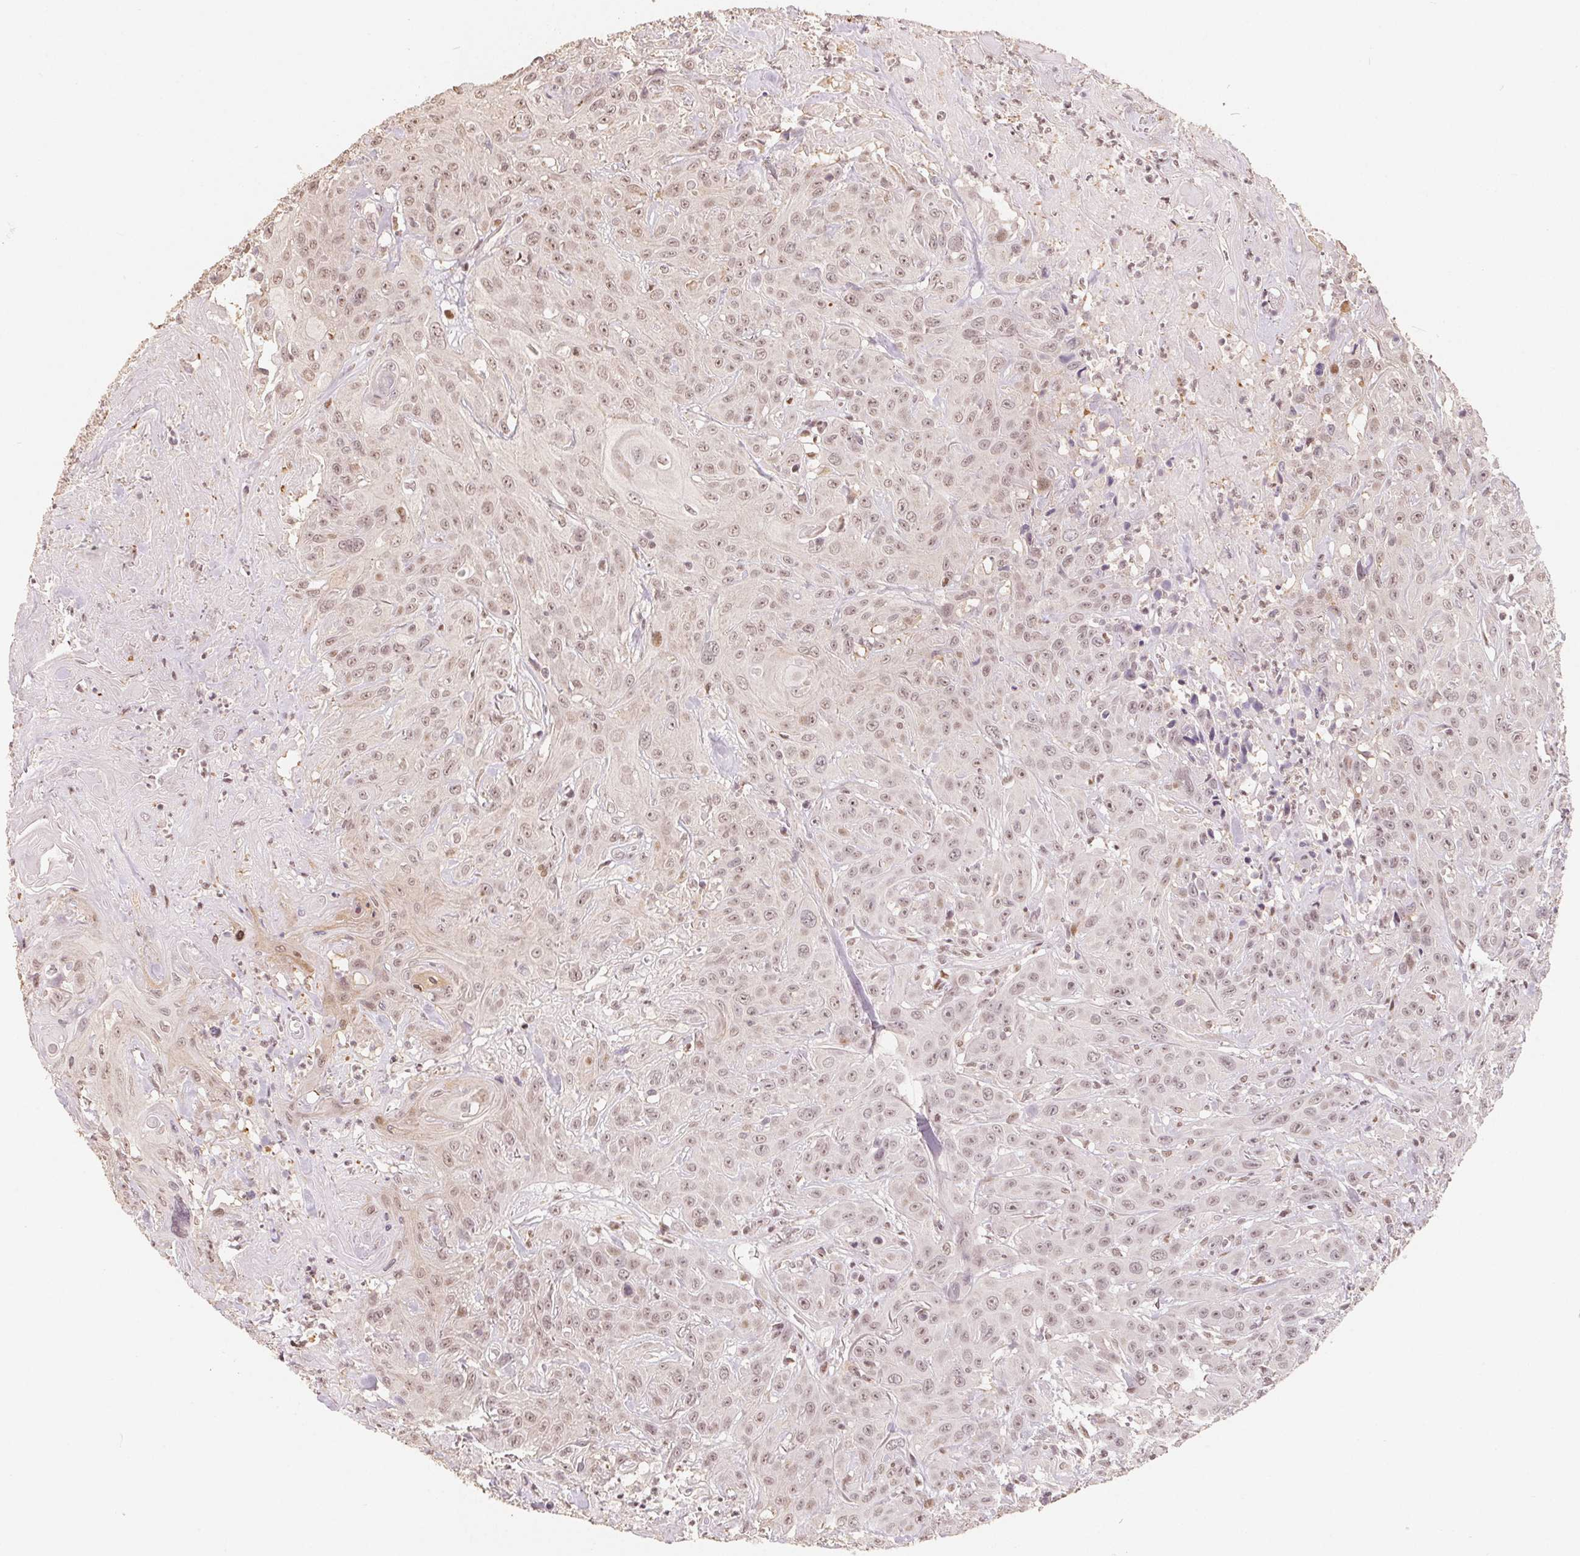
{"staining": {"intensity": "weak", "quantity": ">75%", "location": "nuclear"}, "tissue": "head and neck cancer", "cell_type": "Tumor cells", "image_type": "cancer", "snomed": [{"axis": "morphology", "description": "Squamous cell carcinoma, NOS"}, {"axis": "topography", "description": "Skin"}, {"axis": "topography", "description": "Head-Neck"}], "caption": "Head and neck cancer was stained to show a protein in brown. There is low levels of weak nuclear expression in about >75% of tumor cells.", "gene": "CCDC138", "patient": {"sex": "male", "age": 80}}